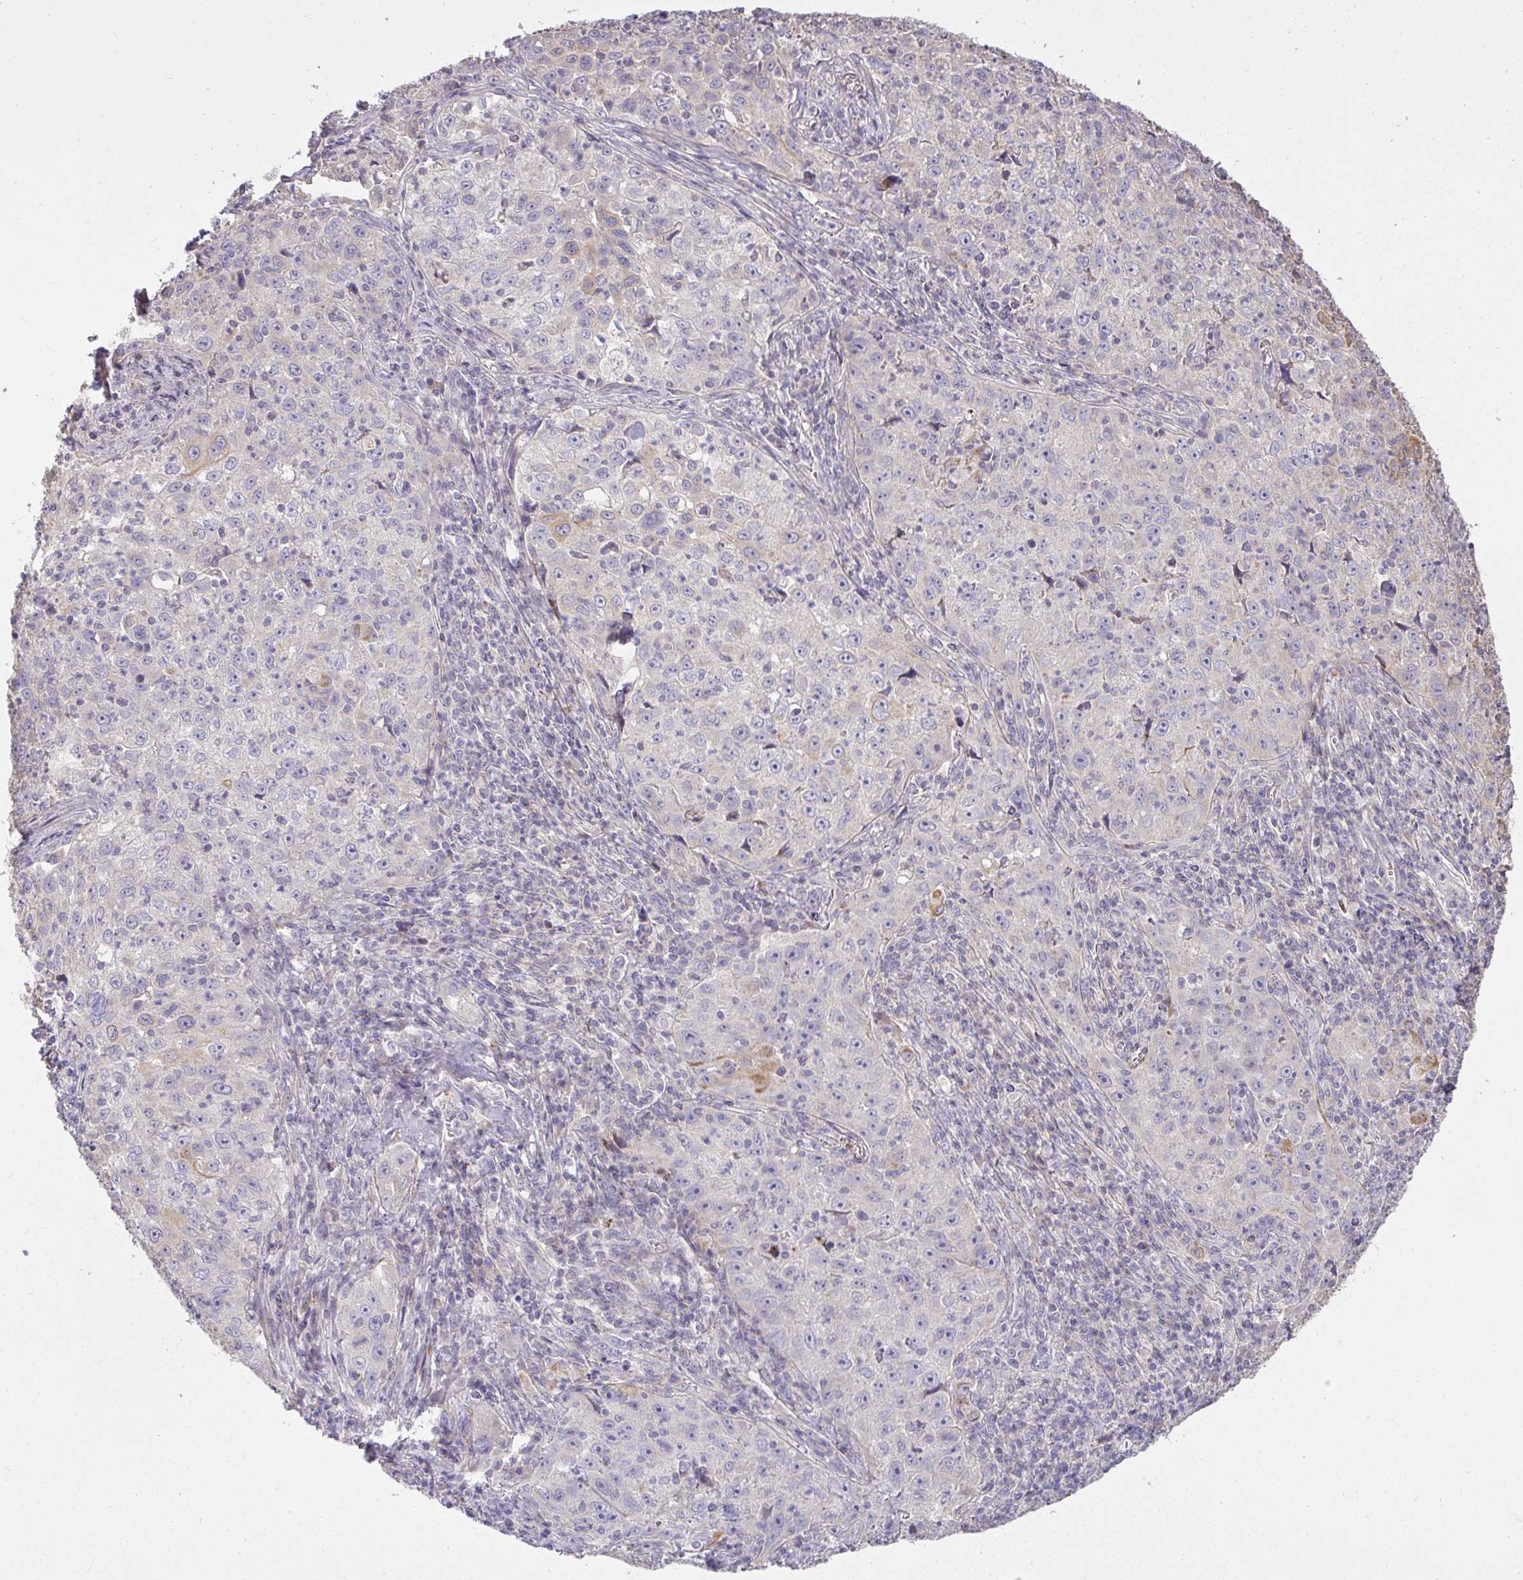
{"staining": {"intensity": "negative", "quantity": "none", "location": "none"}, "tissue": "lung cancer", "cell_type": "Tumor cells", "image_type": "cancer", "snomed": [{"axis": "morphology", "description": "Squamous cell carcinoma, NOS"}, {"axis": "topography", "description": "Lung"}], "caption": "Tumor cells show no significant protein positivity in lung cancer (squamous cell carcinoma).", "gene": "STRIP1", "patient": {"sex": "male", "age": 71}}